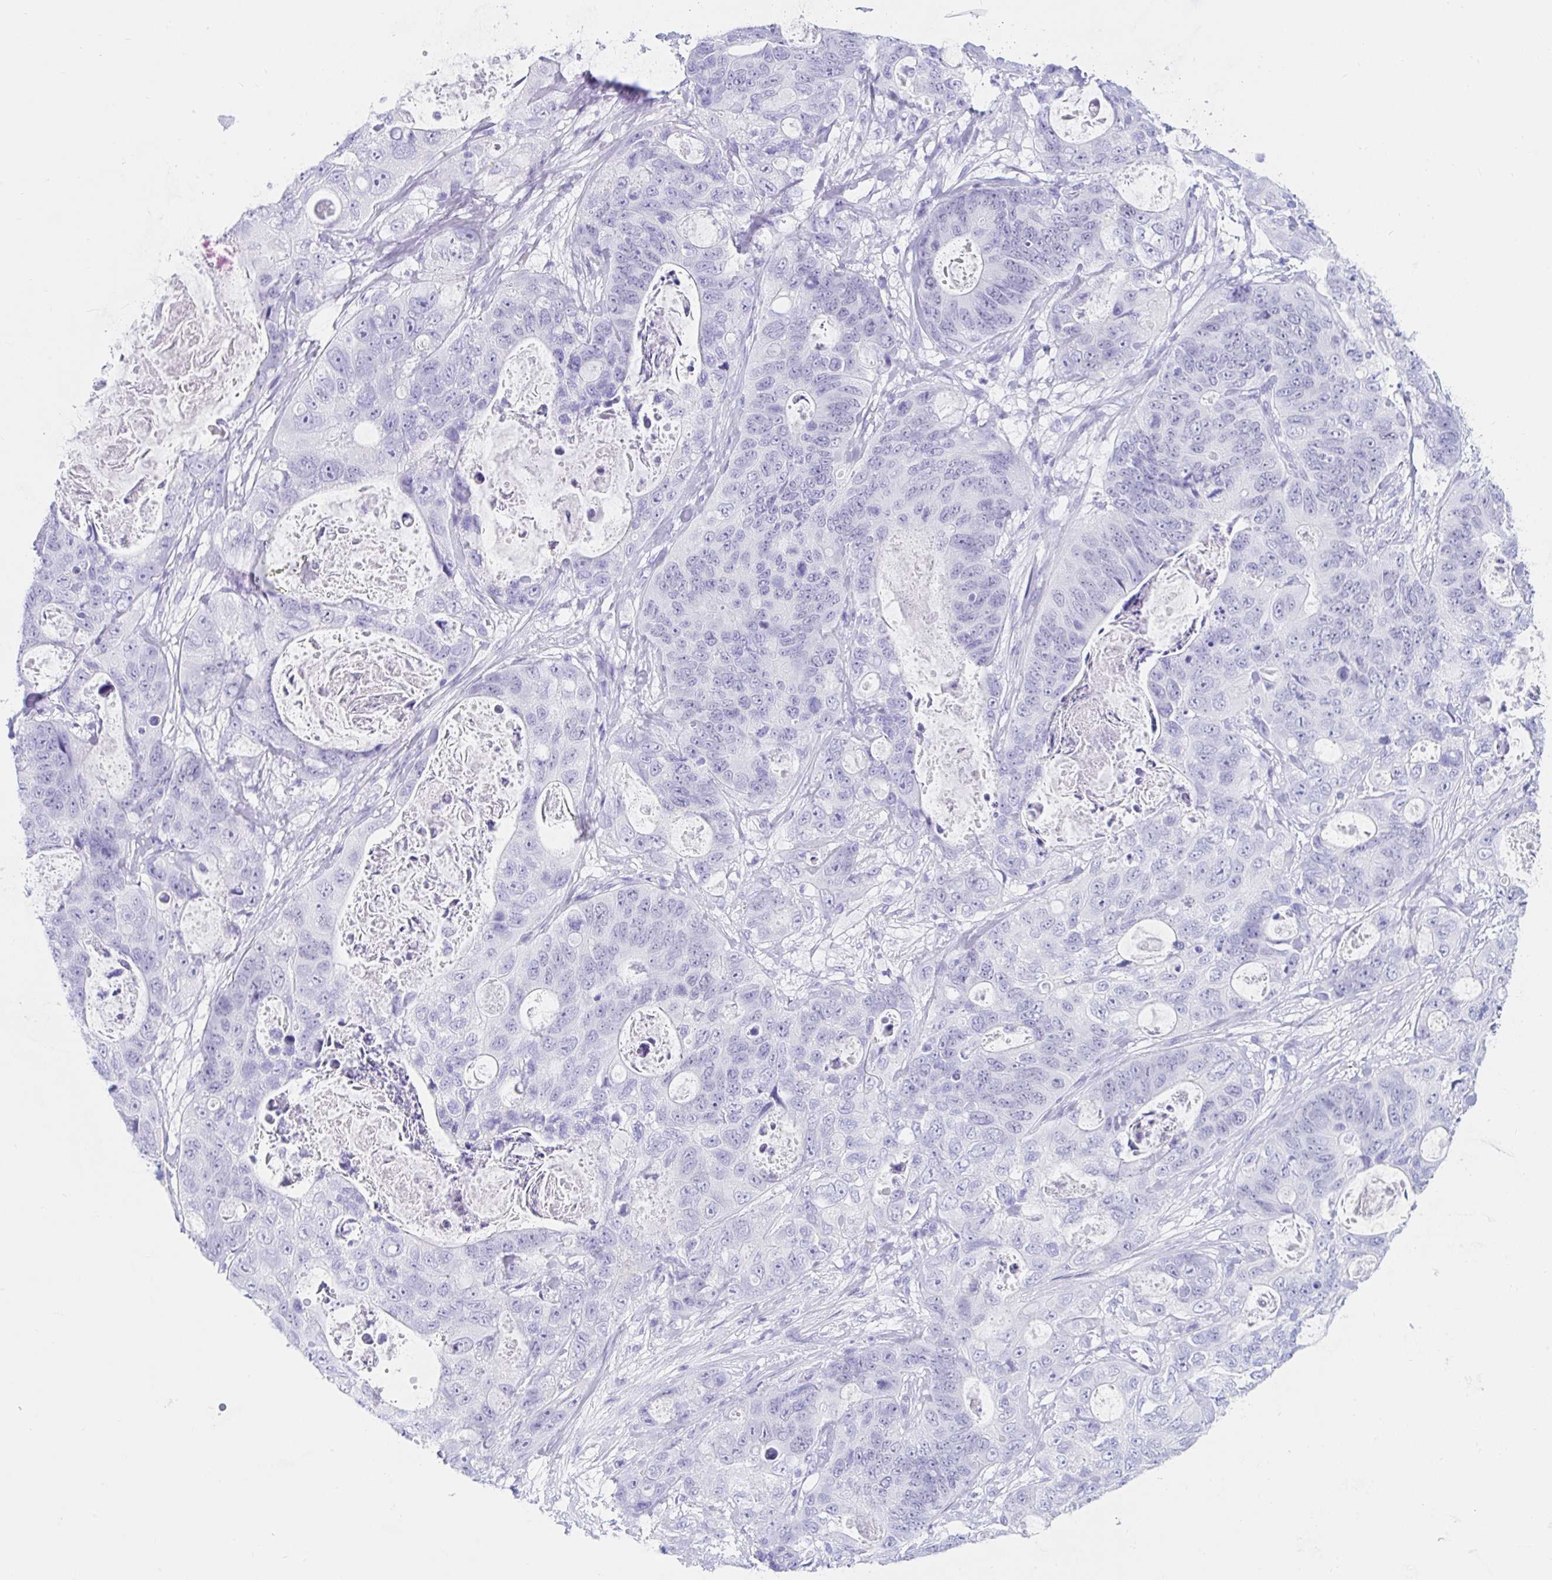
{"staining": {"intensity": "weak", "quantity": "<25%", "location": "nuclear"}, "tissue": "stomach cancer", "cell_type": "Tumor cells", "image_type": "cancer", "snomed": [{"axis": "morphology", "description": "Normal tissue, NOS"}, {"axis": "morphology", "description": "Adenocarcinoma, NOS"}, {"axis": "topography", "description": "Stomach"}], "caption": "IHC image of stomach adenocarcinoma stained for a protein (brown), which shows no expression in tumor cells.", "gene": "OR6T1", "patient": {"sex": "female", "age": 89}}